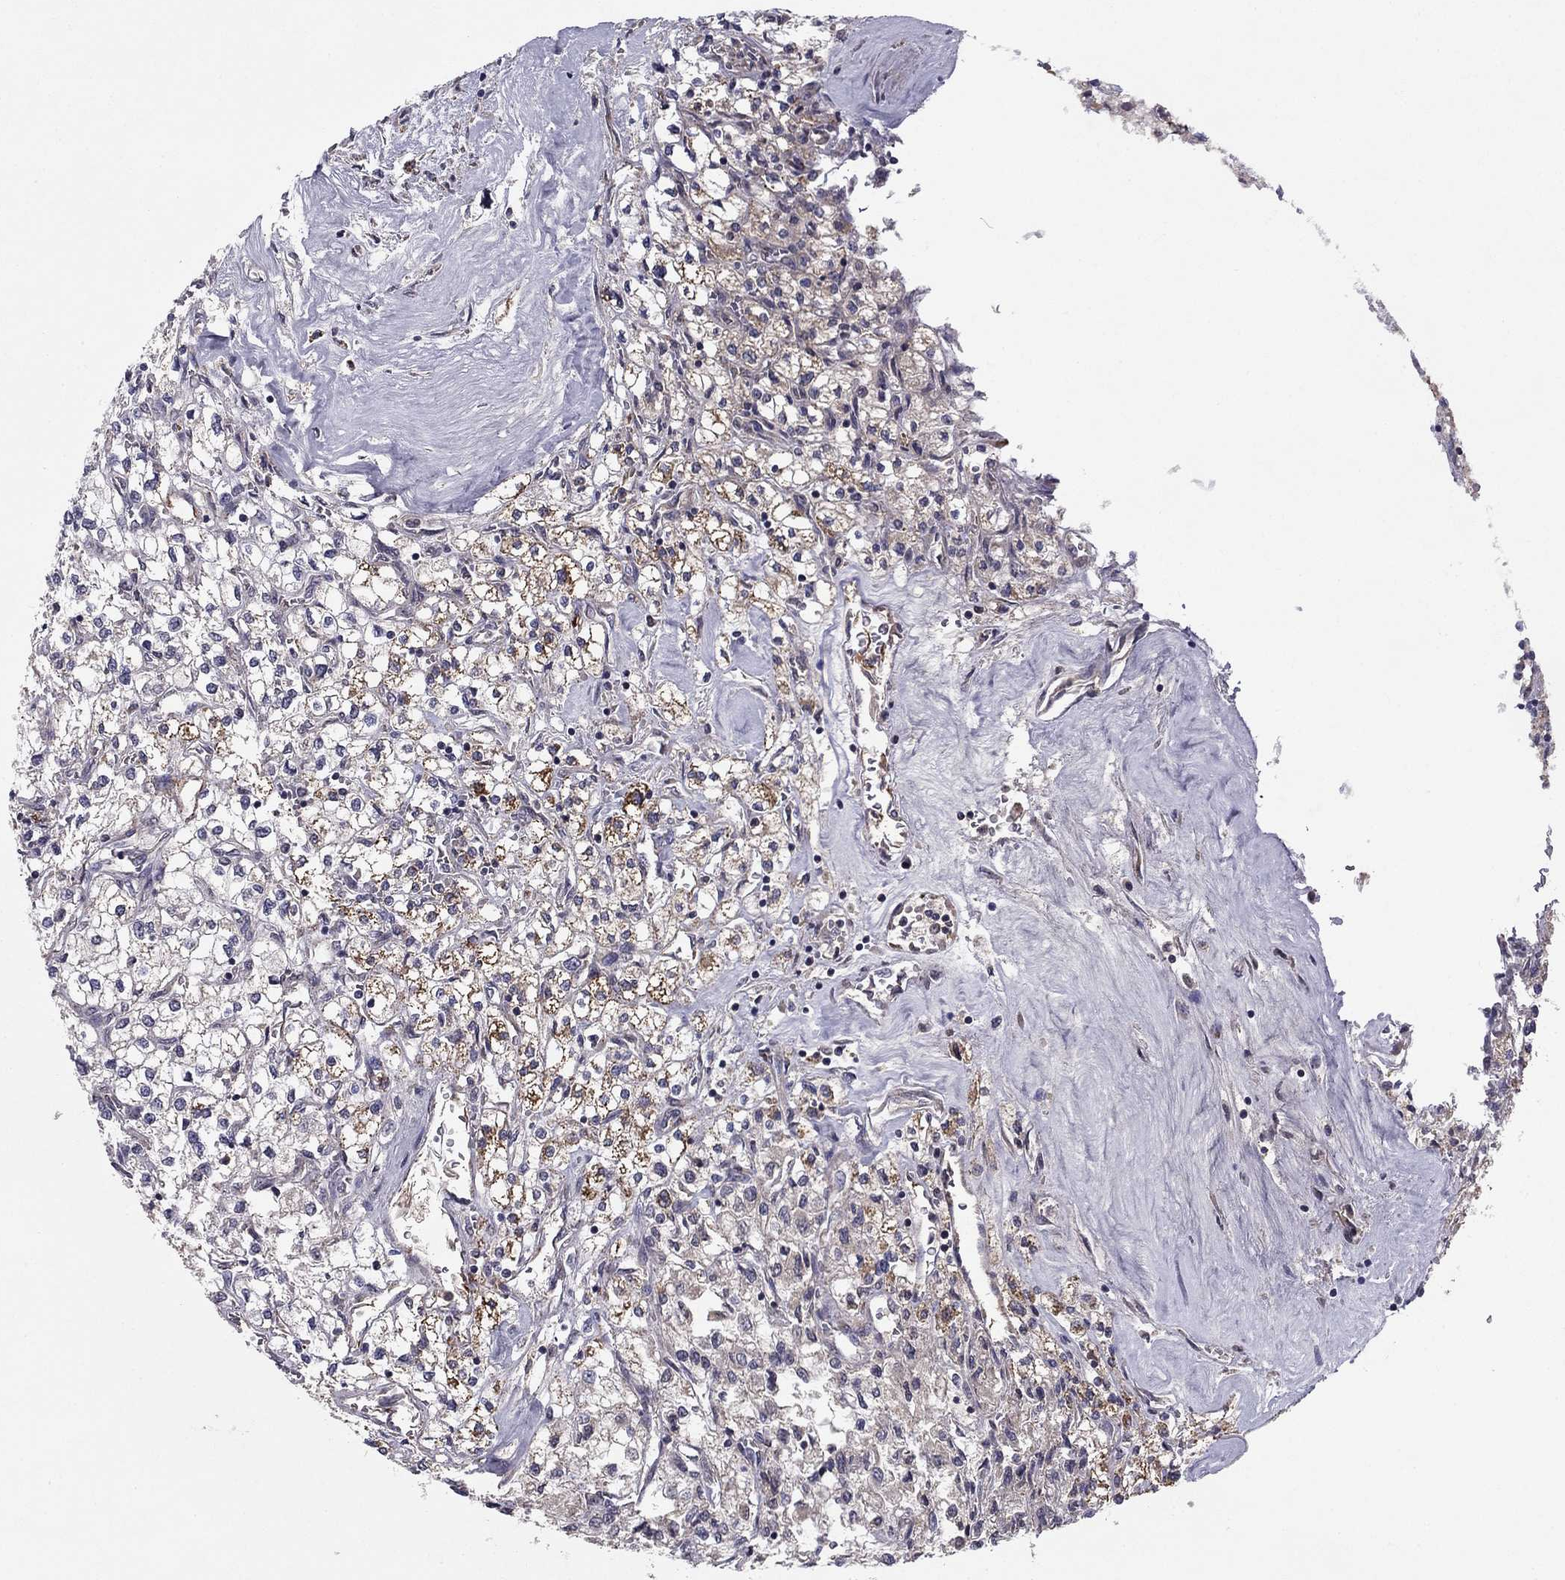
{"staining": {"intensity": "moderate", "quantity": "25%-75%", "location": "cytoplasmic/membranous"}, "tissue": "renal cancer", "cell_type": "Tumor cells", "image_type": "cancer", "snomed": [{"axis": "morphology", "description": "Adenocarcinoma, NOS"}, {"axis": "topography", "description": "Kidney"}], "caption": "Immunohistochemistry of human adenocarcinoma (renal) demonstrates medium levels of moderate cytoplasmic/membranous expression in approximately 25%-75% of tumor cells. (DAB (3,3'-diaminobenzidine) IHC, brown staining for protein, blue staining for nuclei).", "gene": "HCN1", "patient": {"sex": "male", "age": 80}}